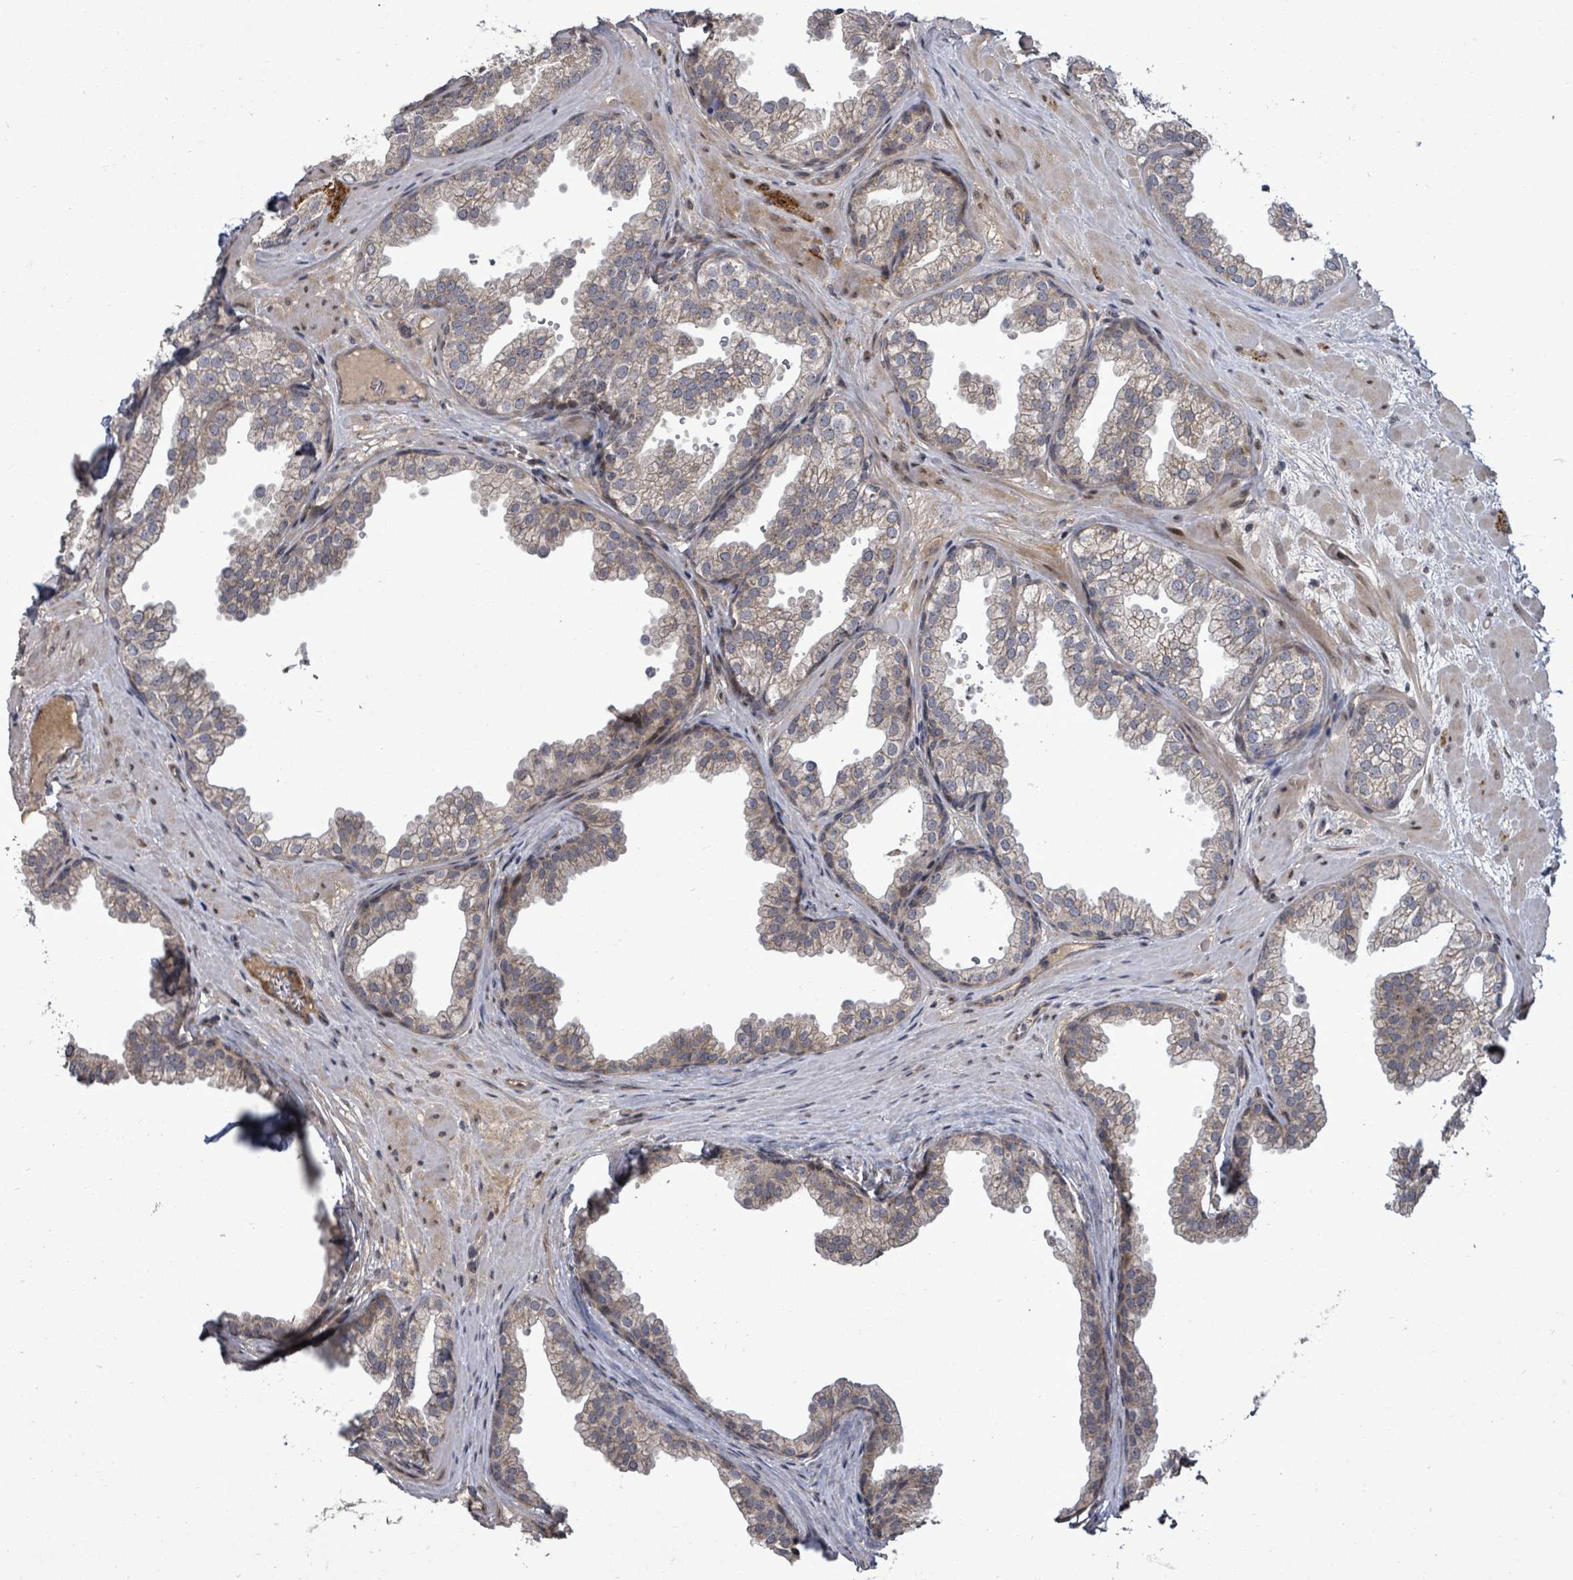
{"staining": {"intensity": "moderate", "quantity": "<25%", "location": "cytoplasmic/membranous"}, "tissue": "prostate", "cell_type": "Glandular cells", "image_type": "normal", "snomed": [{"axis": "morphology", "description": "Normal tissue, NOS"}, {"axis": "topography", "description": "Prostate"}], "caption": "Human prostate stained for a protein (brown) exhibits moderate cytoplasmic/membranous positive staining in approximately <25% of glandular cells.", "gene": "KRTAP27", "patient": {"sex": "male", "age": 37}}